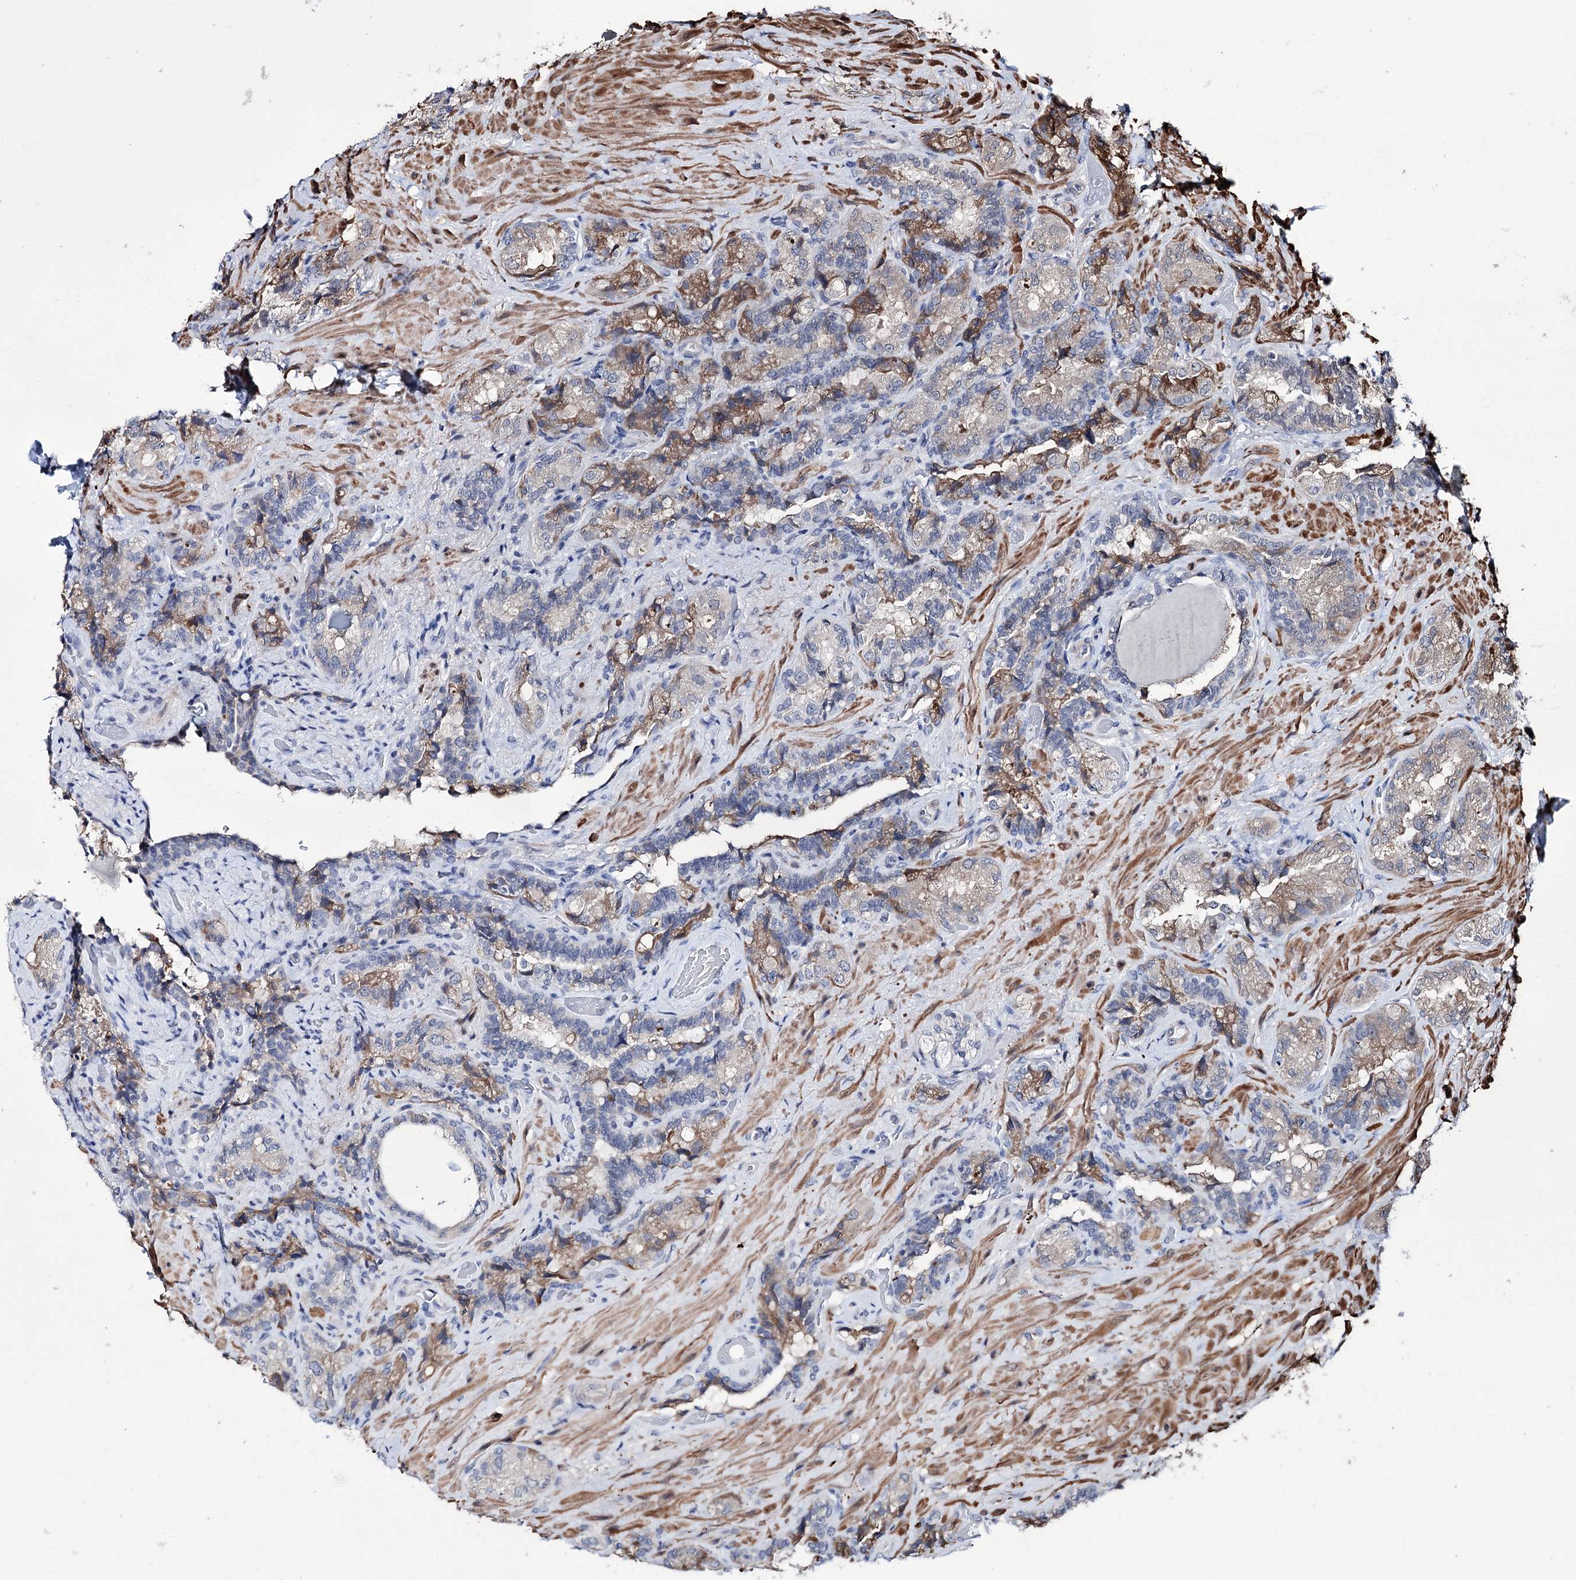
{"staining": {"intensity": "moderate", "quantity": "<25%", "location": "cytoplasmic/membranous"}, "tissue": "seminal vesicle", "cell_type": "Glandular cells", "image_type": "normal", "snomed": [{"axis": "morphology", "description": "Normal tissue, NOS"}, {"axis": "topography", "description": "Prostate and seminal vesicle, NOS"}, {"axis": "topography", "description": "Prostate"}, {"axis": "topography", "description": "Seminal veicle"}], "caption": "Immunohistochemistry (IHC) (DAB) staining of unremarkable seminal vesicle reveals moderate cytoplasmic/membranous protein positivity in about <25% of glandular cells.", "gene": "PPRC1", "patient": {"sex": "male", "age": 67}}